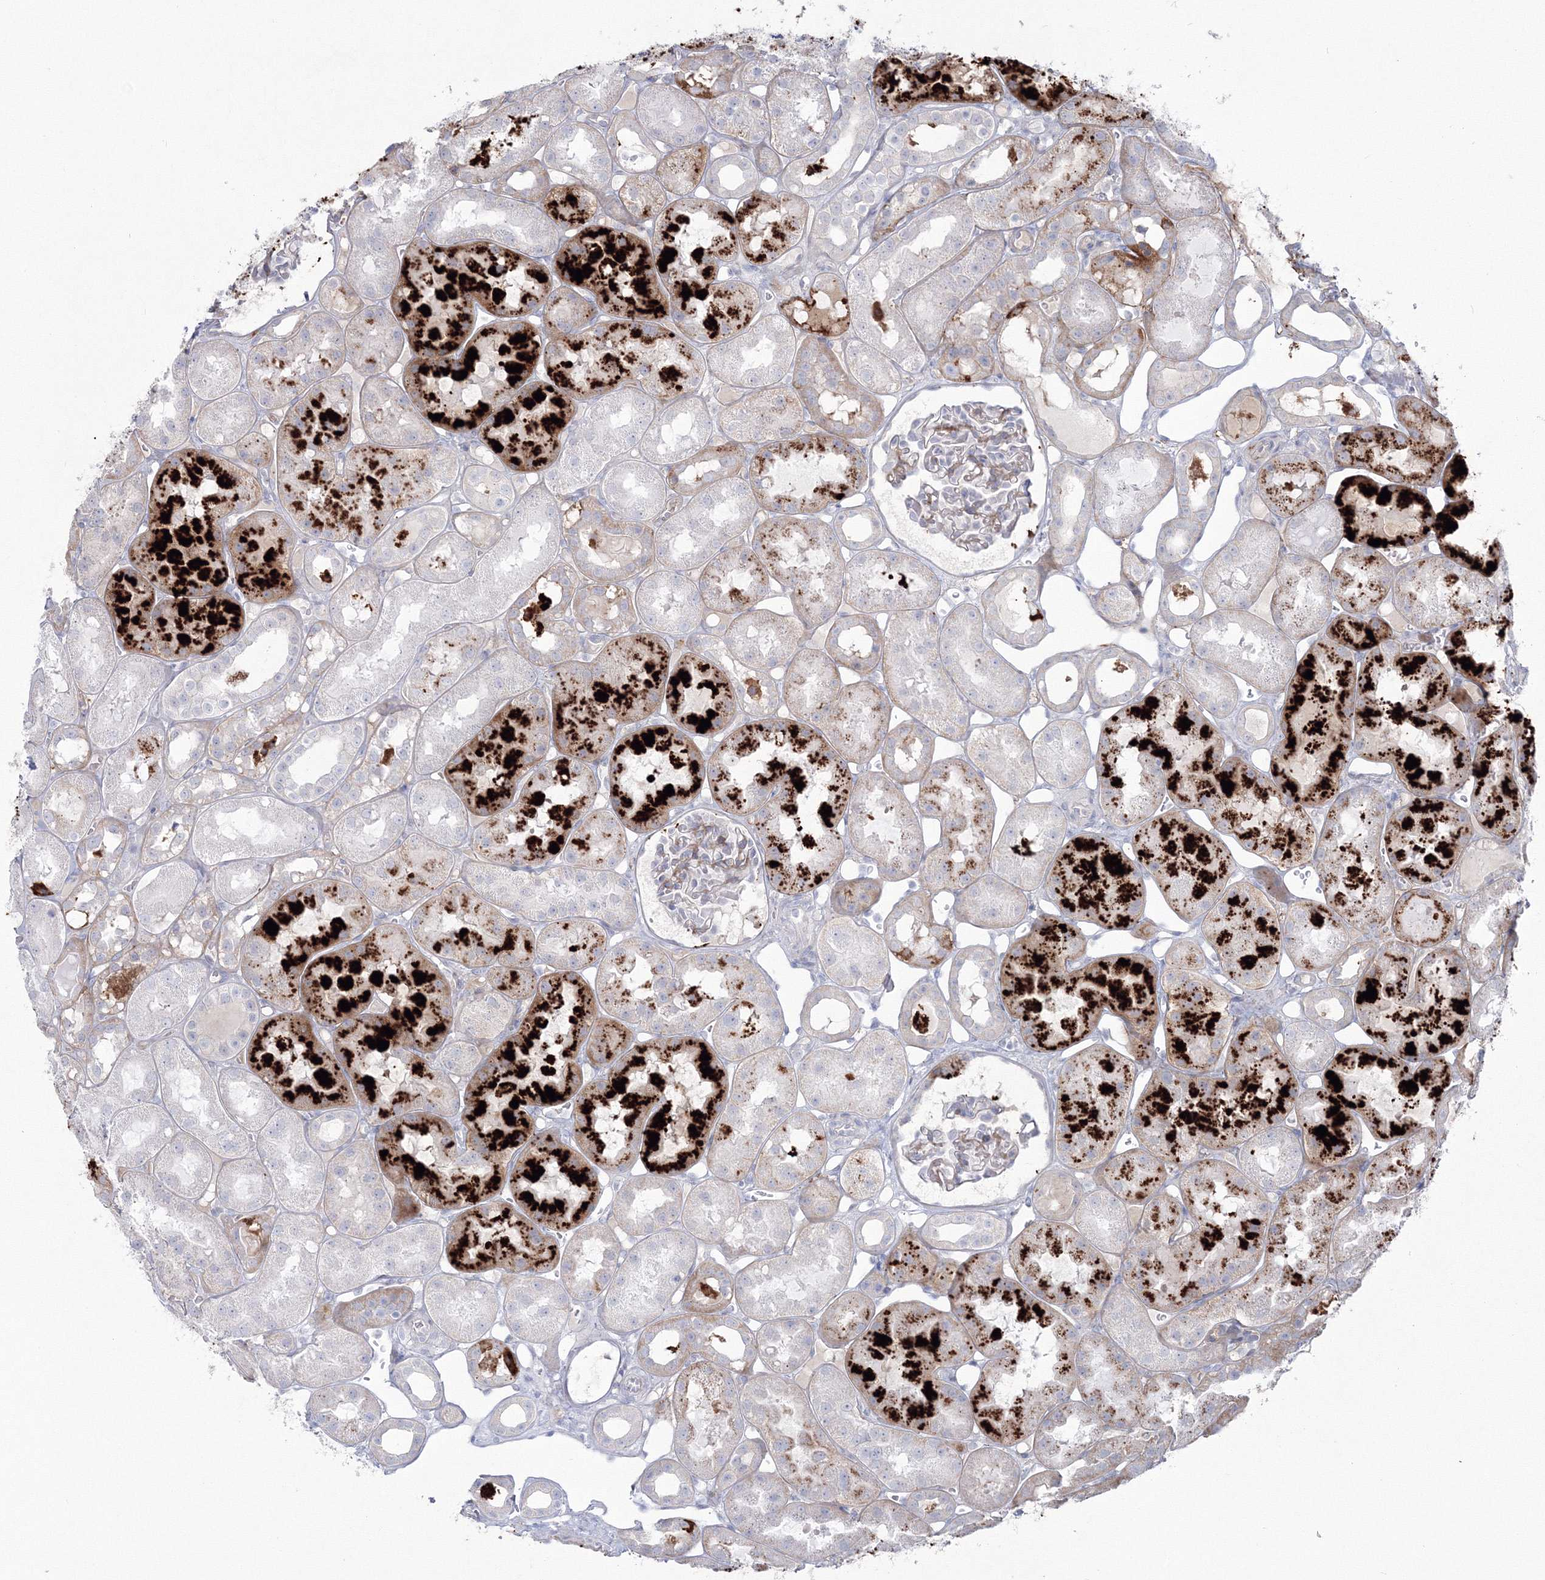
{"staining": {"intensity": "moderate", "quantity": "25%-75%", "location": "cytoplasmic/membranous"}, "tissue": "kidney", "cell_type": "Cells in glomeruli", "image_type": "normal", "snomed": [{"axis": "morphology", "description": "Normal tissue, NOS"}, {"axis": "topography", "description": "Kidney"}], "caption": "Immunohistochemistry micrograph of unremarkable human kidney stained for a protein (brown), which exhibits medium levels of moderate cytoplasmic/membranous positivity in approximately 25%-75% of cells in glomeruli.", "gene": "HYAL2", "patient": {"sex": "male", "age": 16}}